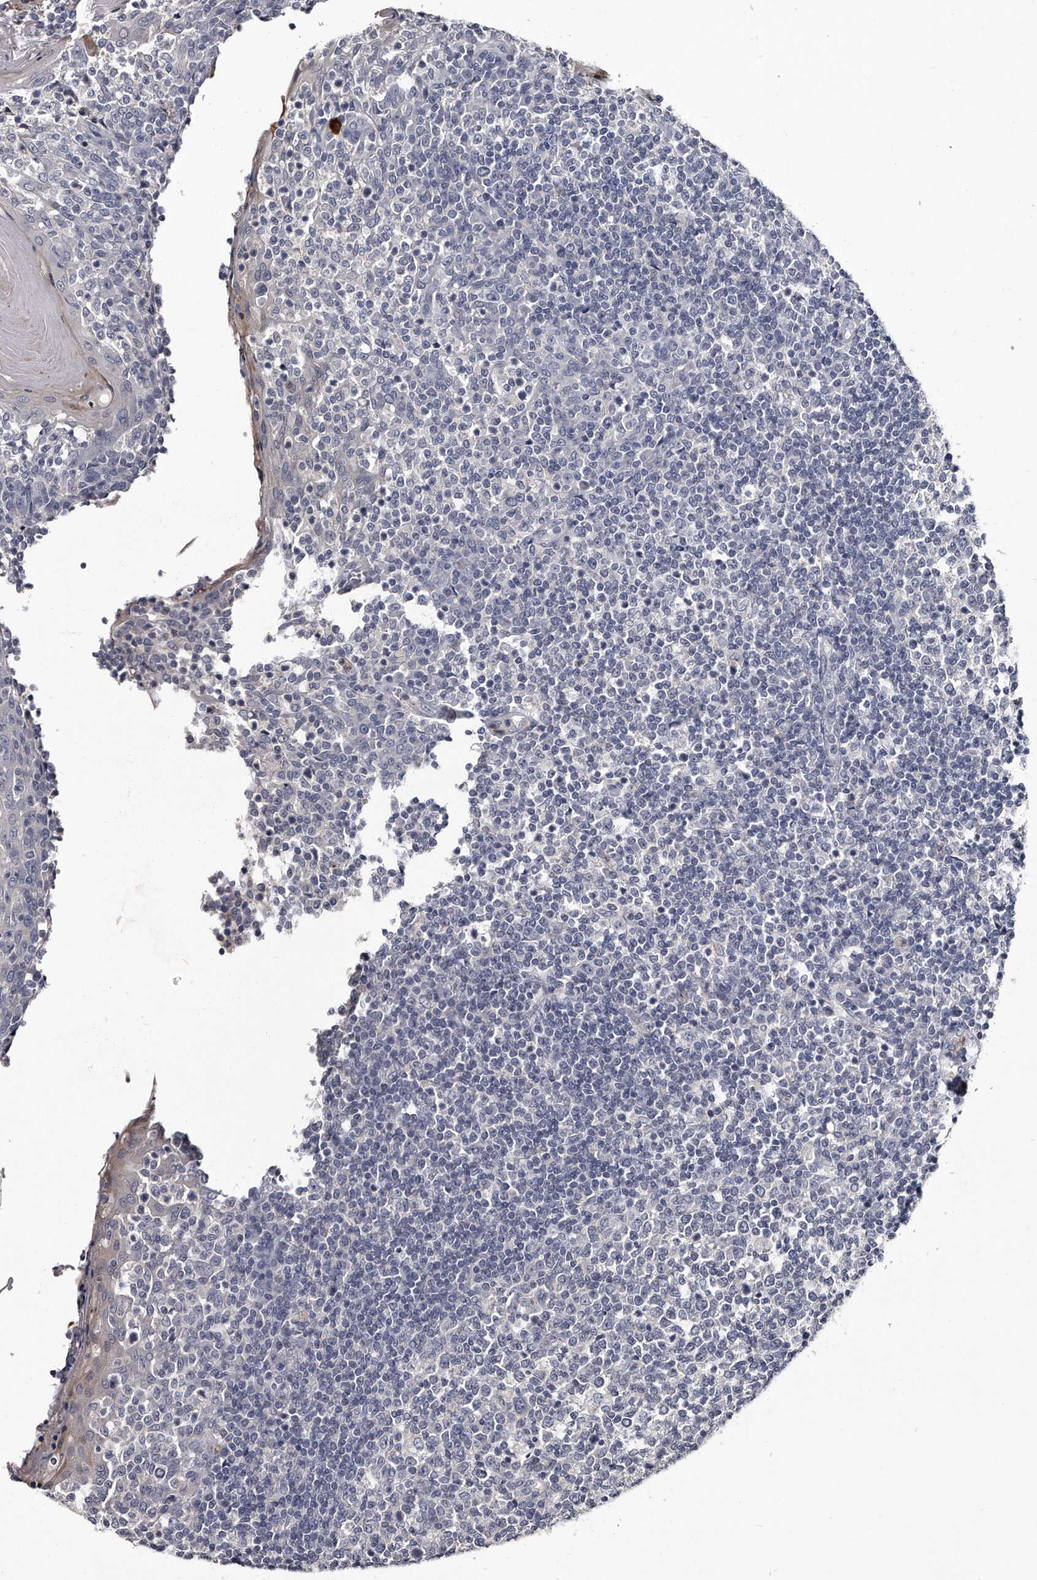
{"staining": {"intensity": "negative", "quantity": "none", "location": "none"}, "tissue": "tonsil", "cell_type": "Germinal center cells", "image_type": "normal", "snomed": [{"axis": "morphology", "description": "Normal tissue, NOS"}, {"axis": "topography", "description": "Tonsil"}], "caption": "An image of human tonsil is negative for staining in germinal center cells. (DAB (3,3'-diaminobenzidine) IHC visualized using brightfield microscopy, high magnification).", "gene": "GAPVD1", "patient": {"sex": "female", "age": 19}}